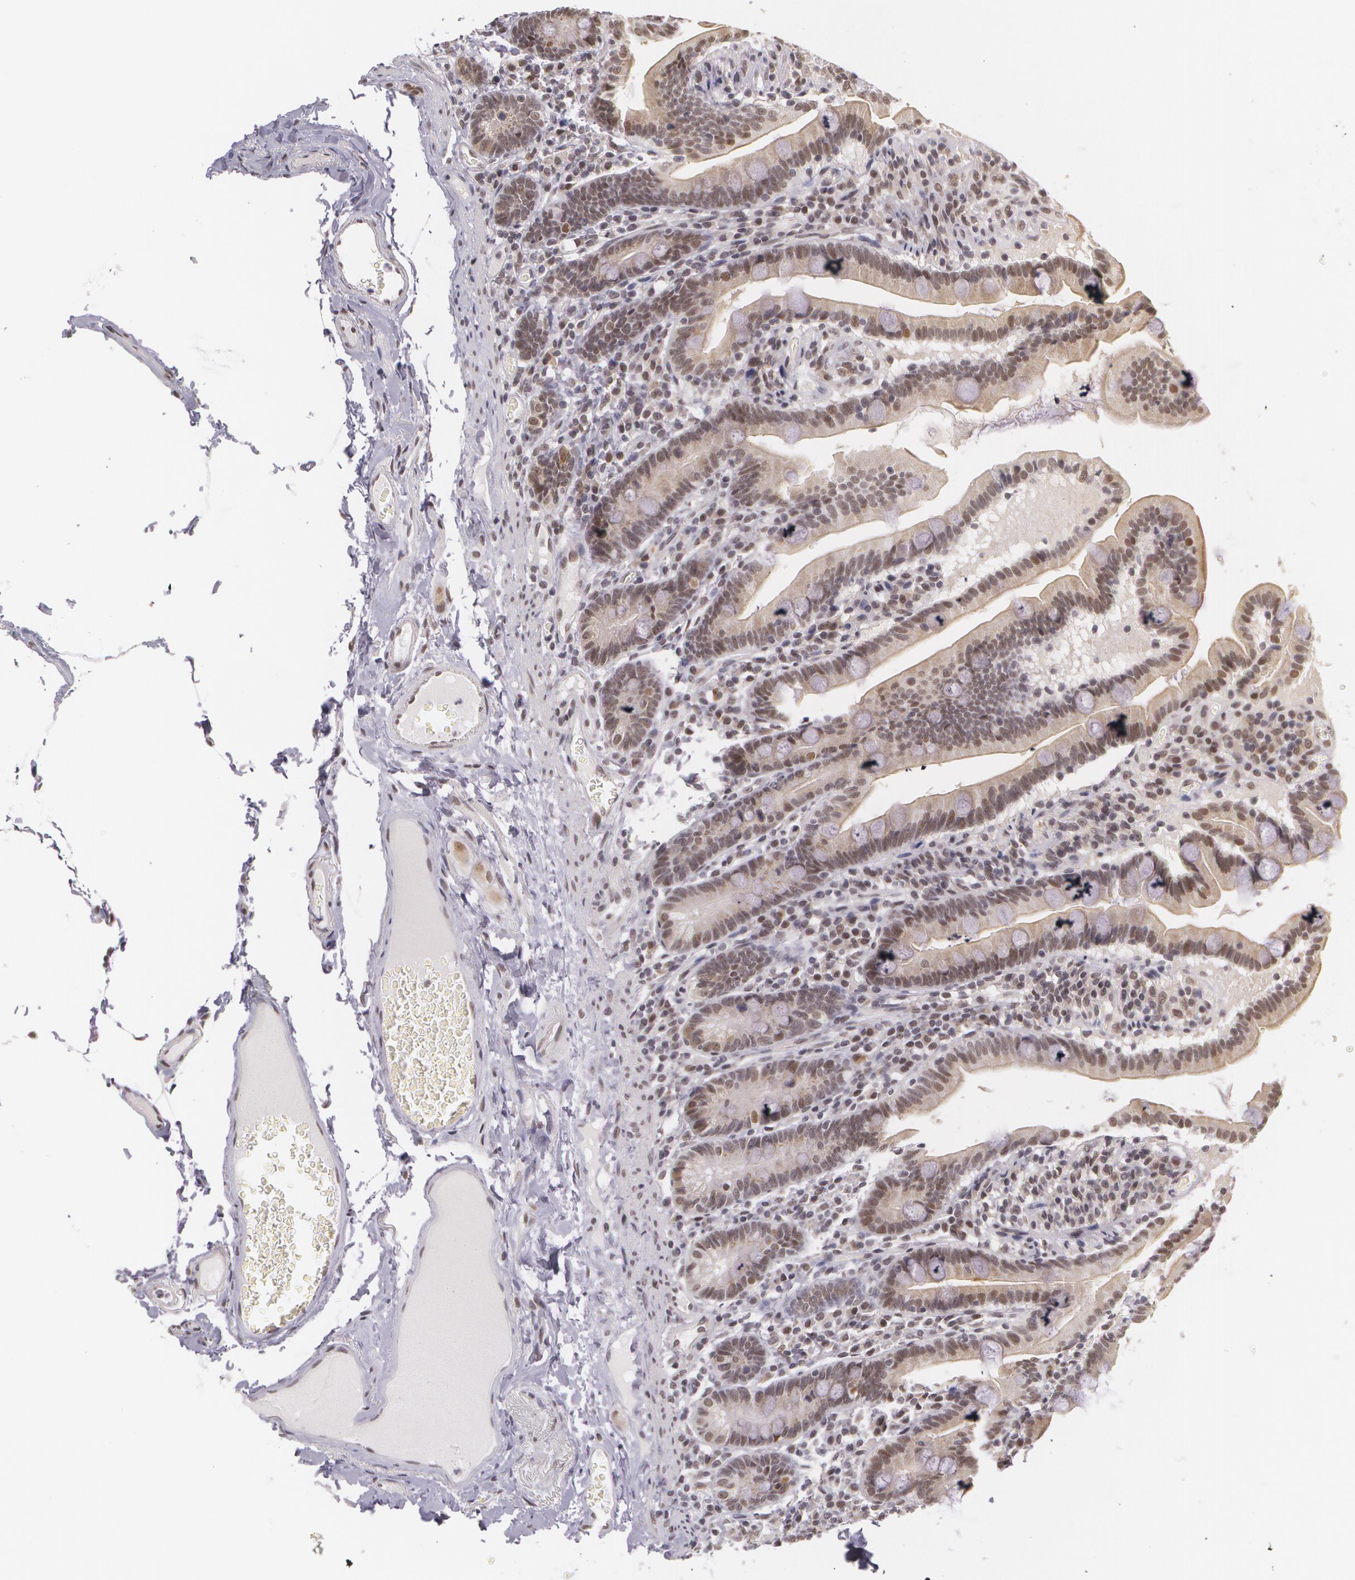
{"staining": {"intensity": "moderate", "quantity": ">75%", "location": "nuclear"}, "tissue": "duodenum", "cell_type": "Glandular cells", "image_type": "normal", "snomed": [{"axis": "morphology", "description": "Normal tissue, NOS"}, {"axis": "topography", "description": "Duodenum"}], "caption": "This photomicrograph reveals IHC staining of benign human duodenum, with medium moderate nuclear staining in approximately >75% of glandular cells.", "gene": "ALX1", "patient": {"sex": "female", "age": 75}}